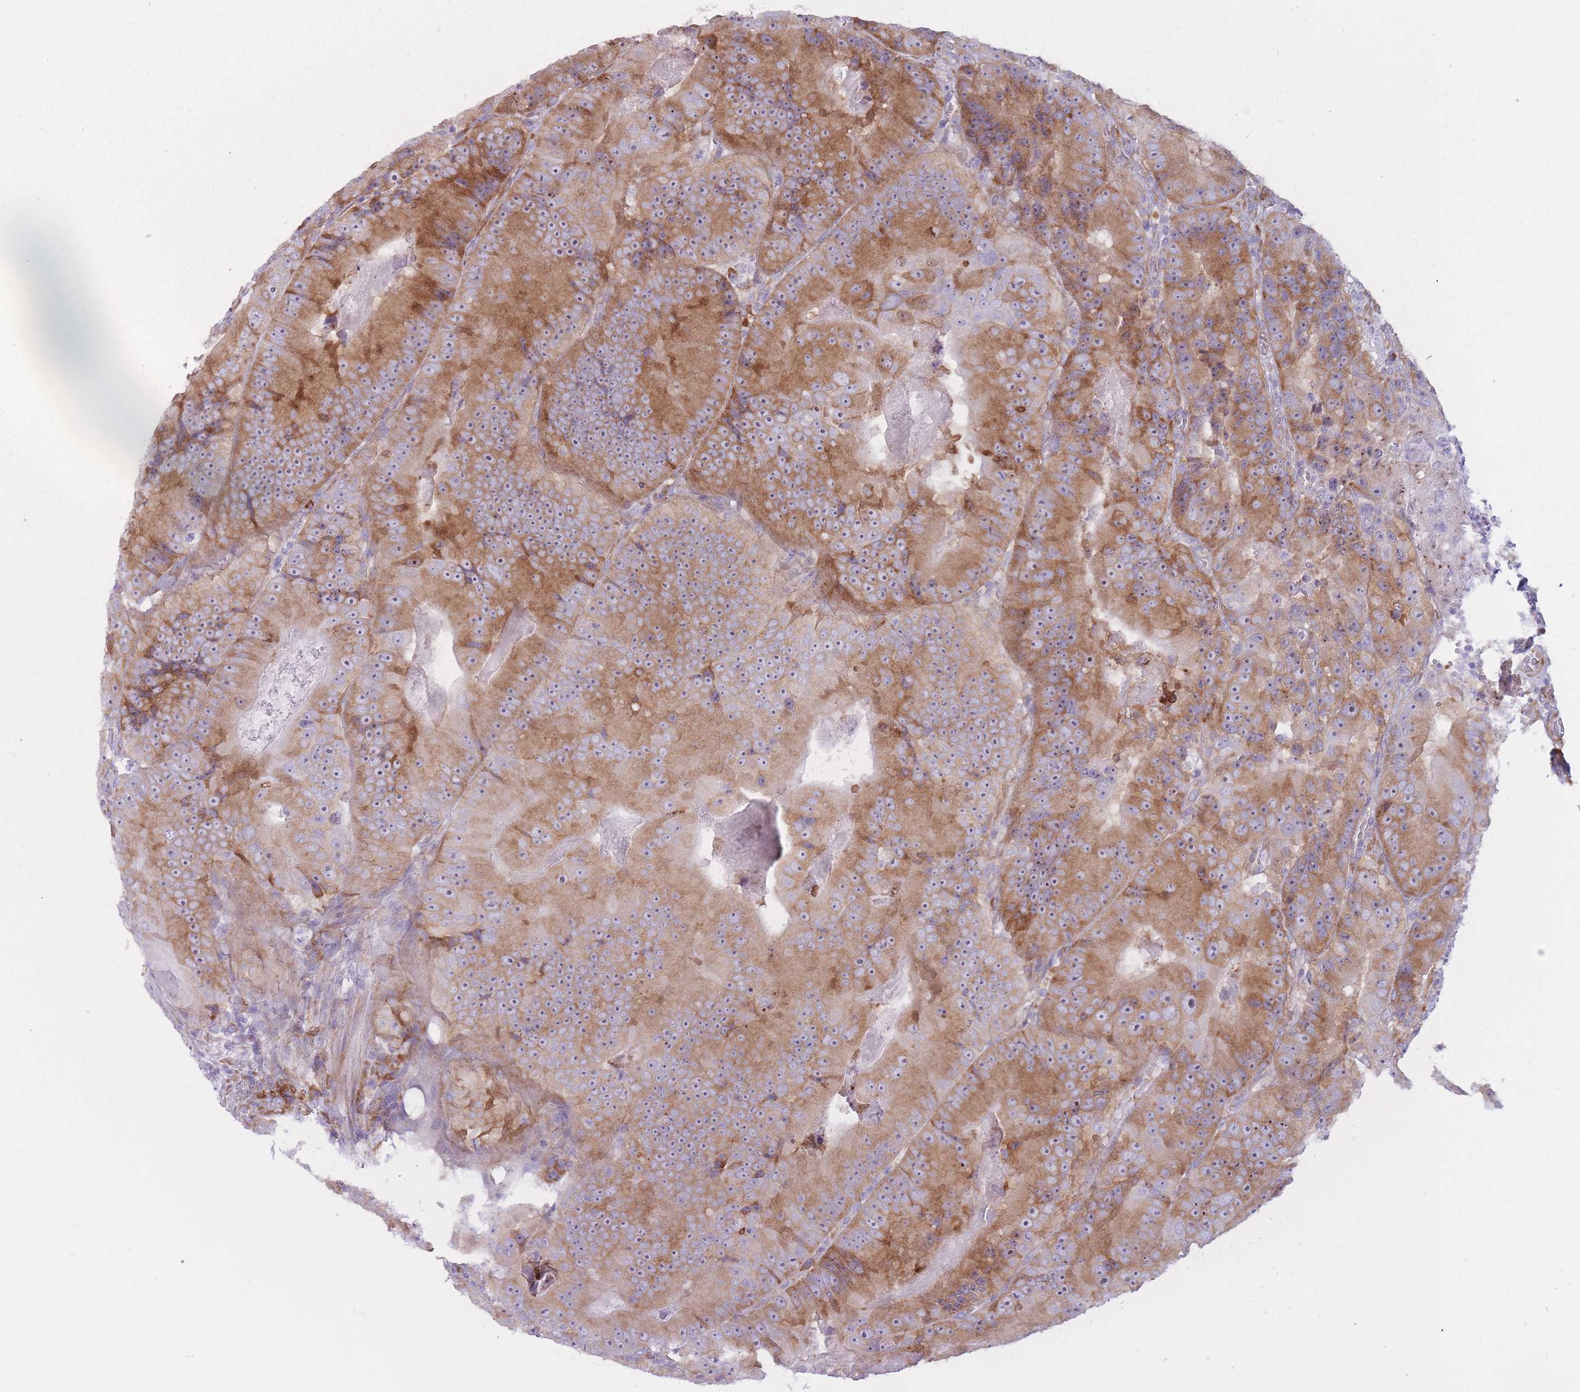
{"staining": {"intensity": "moderate", "quantity": ">75%", "location": "cytoplasmic/membranous"}, "tissue": "colorectal cancer", "cell_type": "Tumor cells", "image_type": "cancer", "snomed": [{"axis": "morphology", "description": "Adenocarcinoma, NOS"}, {"axis": "topography", "description": "Colon"}], "caption": "Protein staining shows moderate cytoplasmic/membranous expression in approximately >75% of tumor cells in colorectal cancer. (DAB (3,3'-diaminobenzidine) IHC, brown staining for protein, blue staining for nuclei).", "gene": "RPL18", "patient": {"sex": "female", "age": 86}}